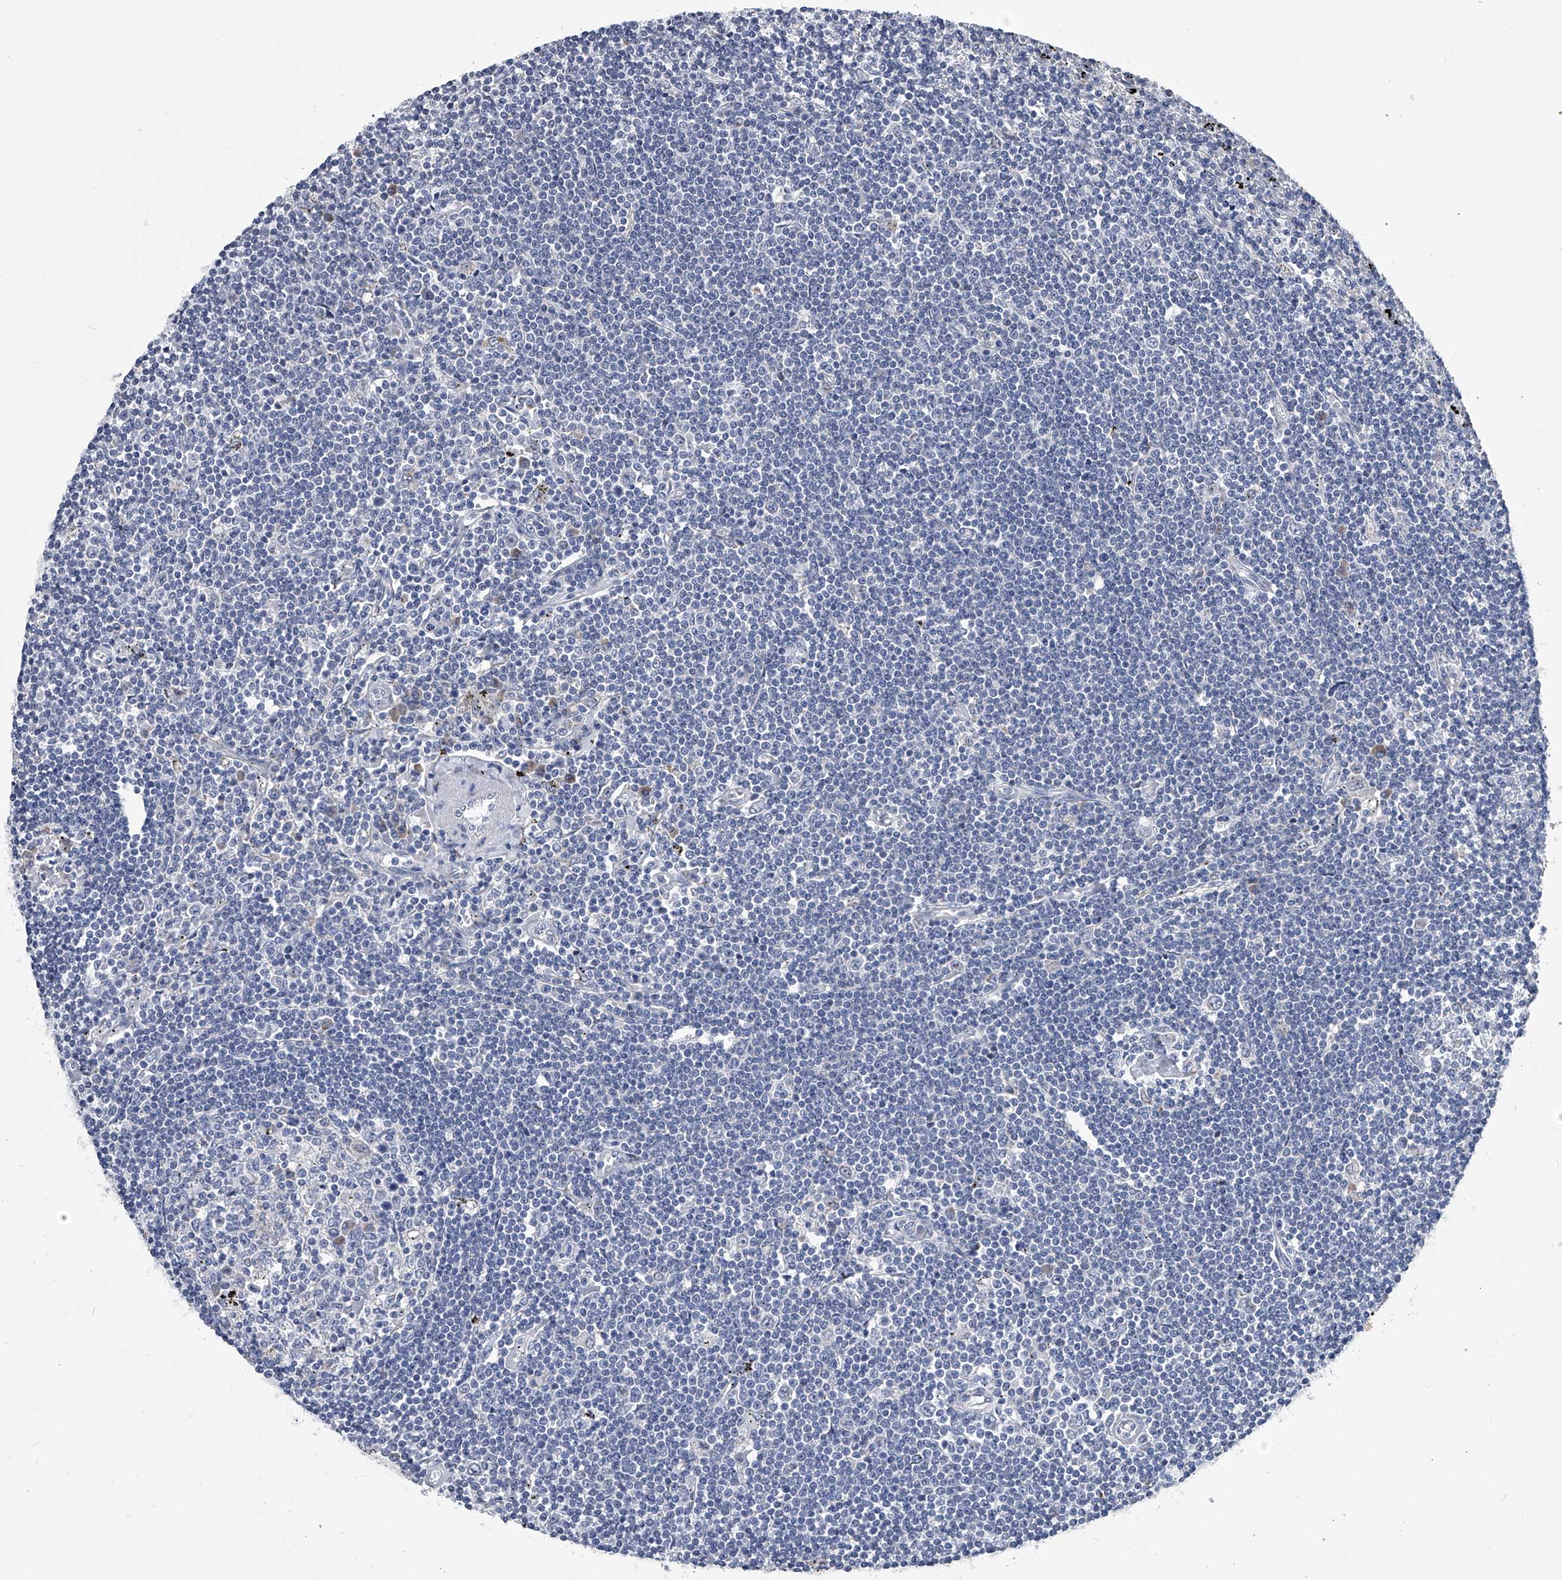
{"staining": {"intensity": "negative", "quantity": "none", "location": "none"}, "tissue": "lymphoma", "cell_type": "Tumor cells", "image_type": "cancer", "snomed": [{"axis": "morphology", "description": "Malignant lymphoma, non-Hodgkin's type, Low grade"}, {"axis": "topography", "description": "Spleen"}], "caption": "The immunohistochemistry image has no significant staining in tumor cells of malignant lymphoma, non-Hodgkin's type (low-grade) tissue.", "gene": "OAT", "patient": {"sex": "male", "age": 76}}